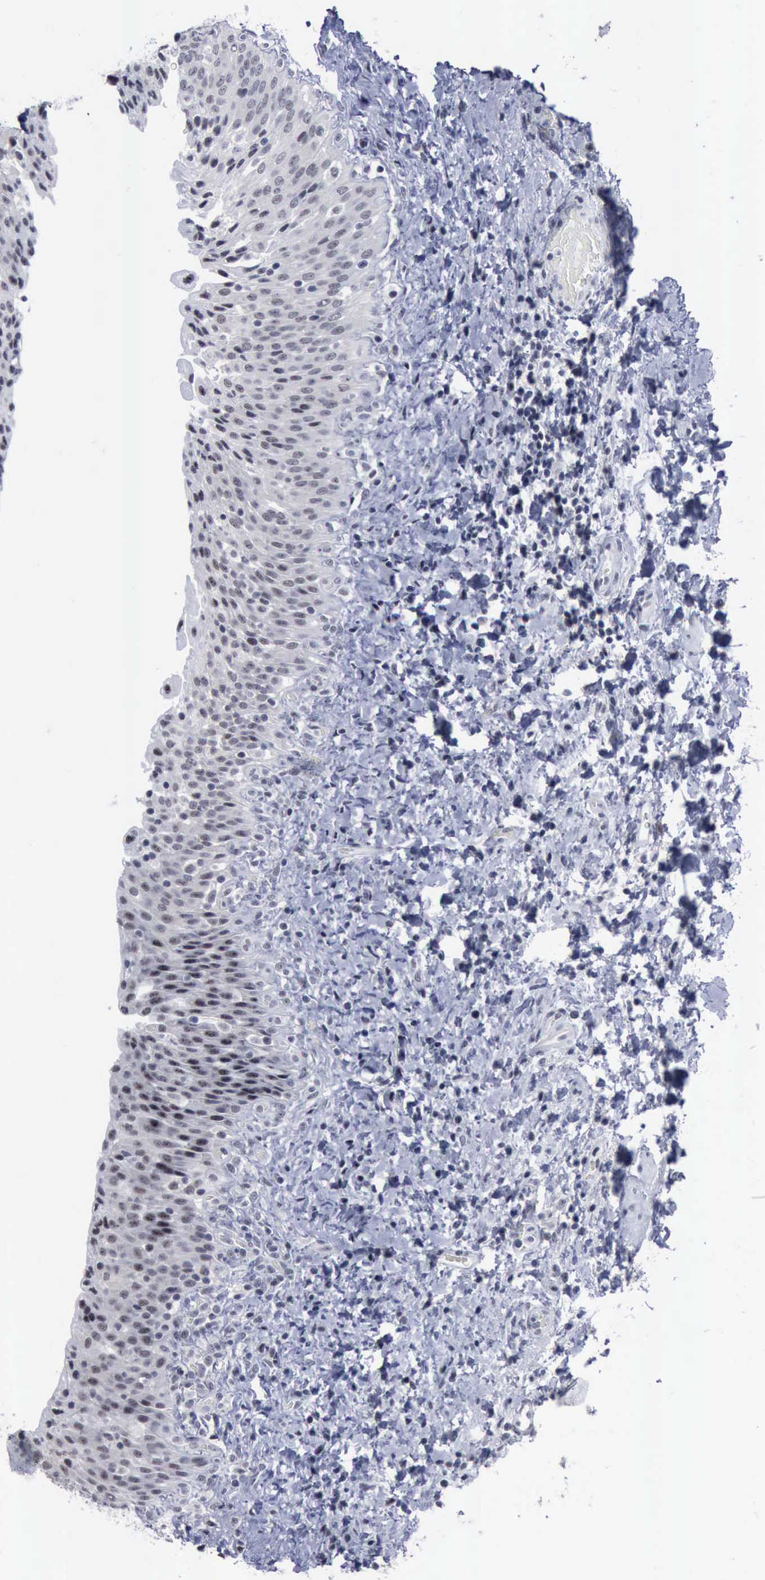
{"staining": {"intensity": "negative", "quantity": "none", "location": "none"}, "tissue": "urinary bladder", "cell_type": "Urothelial cells", "image_type": "normal", "snomed": [{"axis": "morphology", "description": "Normal tissue, NOS"}, {"axis": "topography", "description": "Urinary bladder"}], "caption": "Histopathology image shows no significant protein expression in urothelial cells of normal urinary bladder.", "gene": "BRD1", "patient": {"sex": "male", "age": 51}}